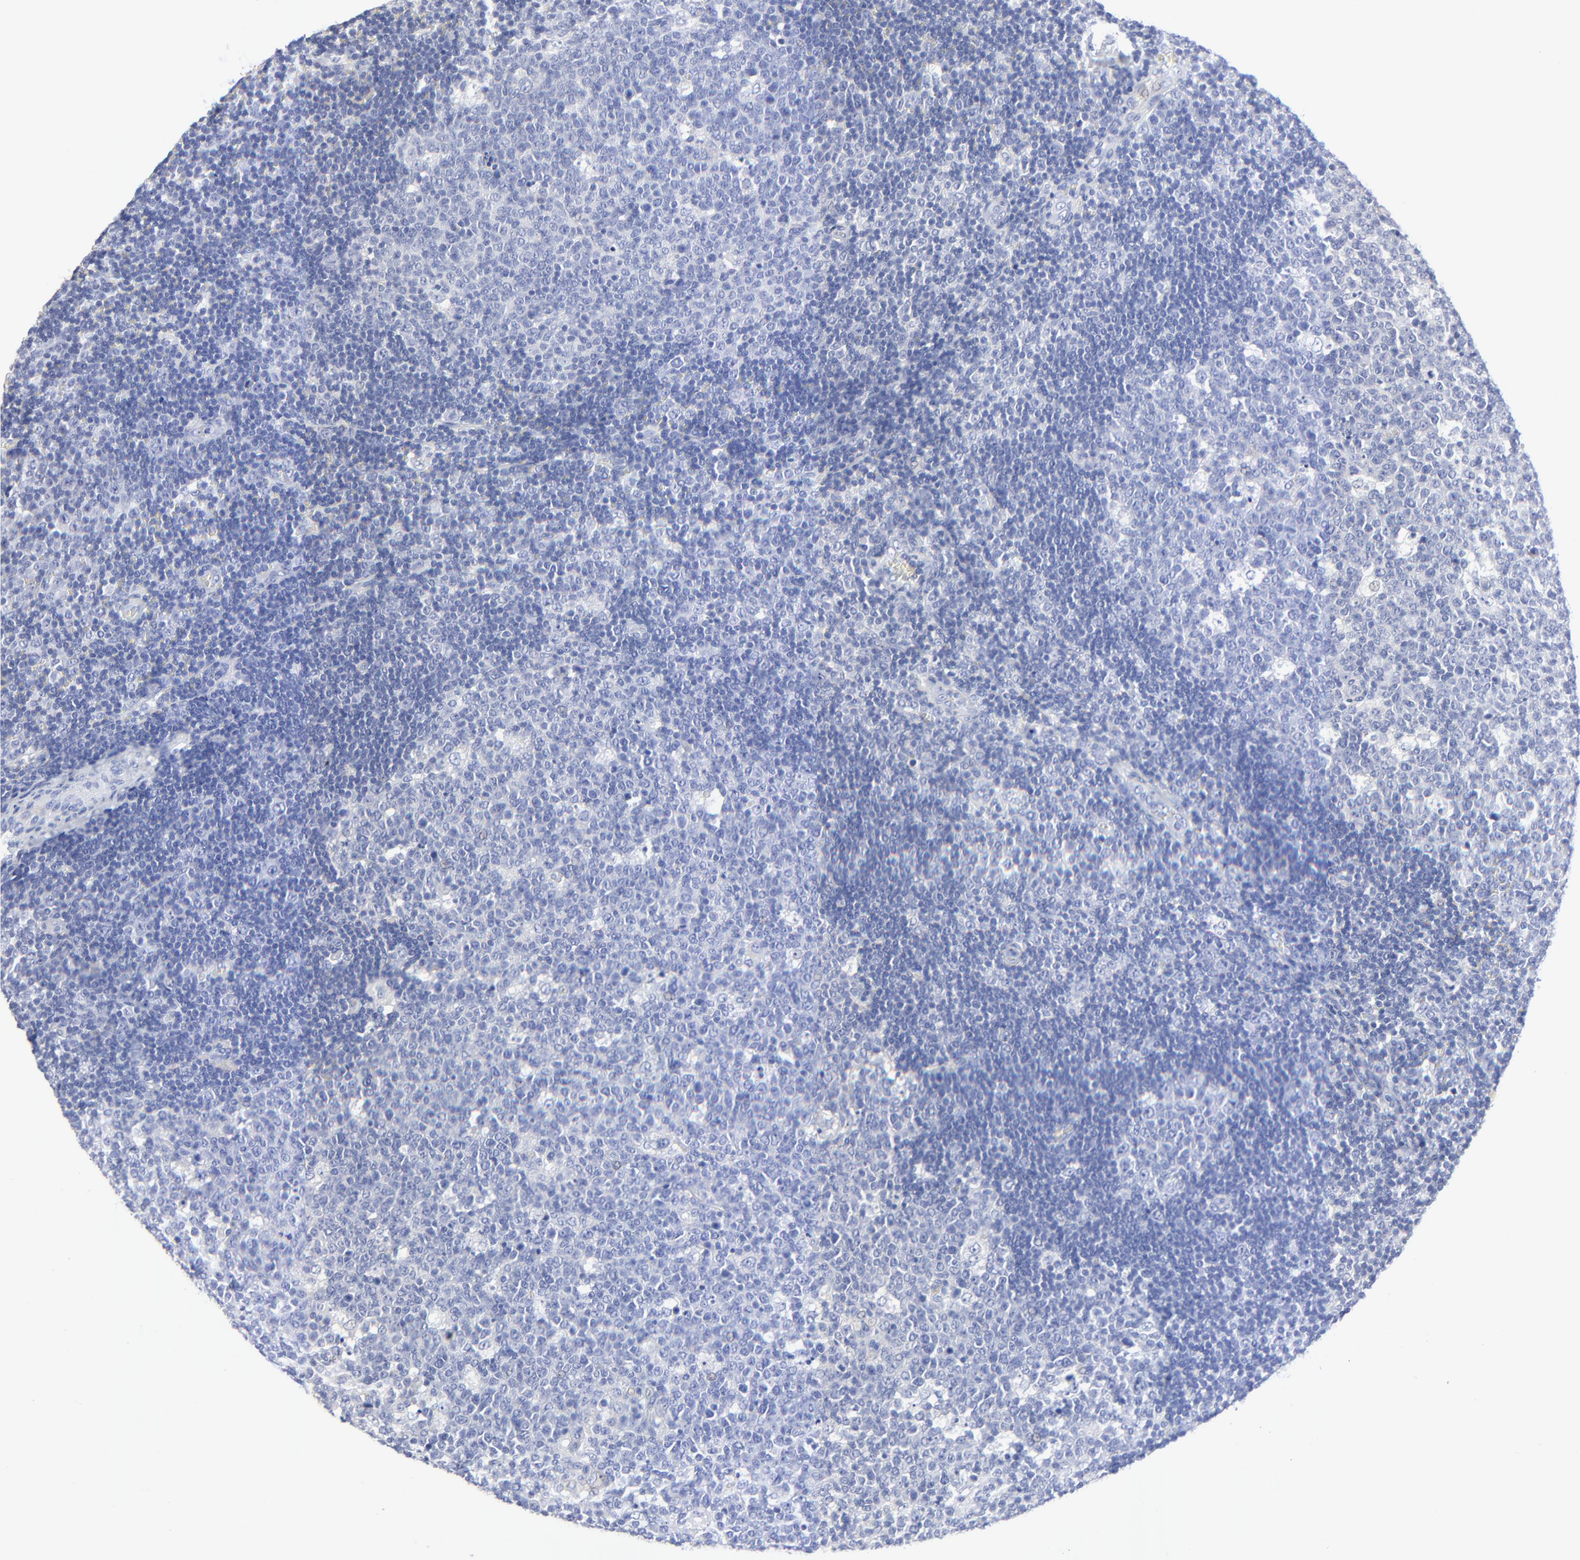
{"staining": {"intensity": "negative", "quantity": "none", "location": "none"}, "tissue": "lymph node", "cell_type": "Germinal center cells", "image_type": "normal", "snomed": [{"axis": "morphology", "description": "Normal tissue, NOS"}, {"axis": "topography", "description": "Lymph node"}, {"axis": "topography", "description": "Salivary gland"}], "caption": "DAB immunohistochemical staining of benign human lymph node shows no significant positivity in germinal center cells. The staining was performed using DAB to visualize the protein expression in brown, while the nuclei were stained in blue with hematoxylin (Magnification: 20x).", "gene": "PSD3", "patient": {"sex": "male", "age": 8}}